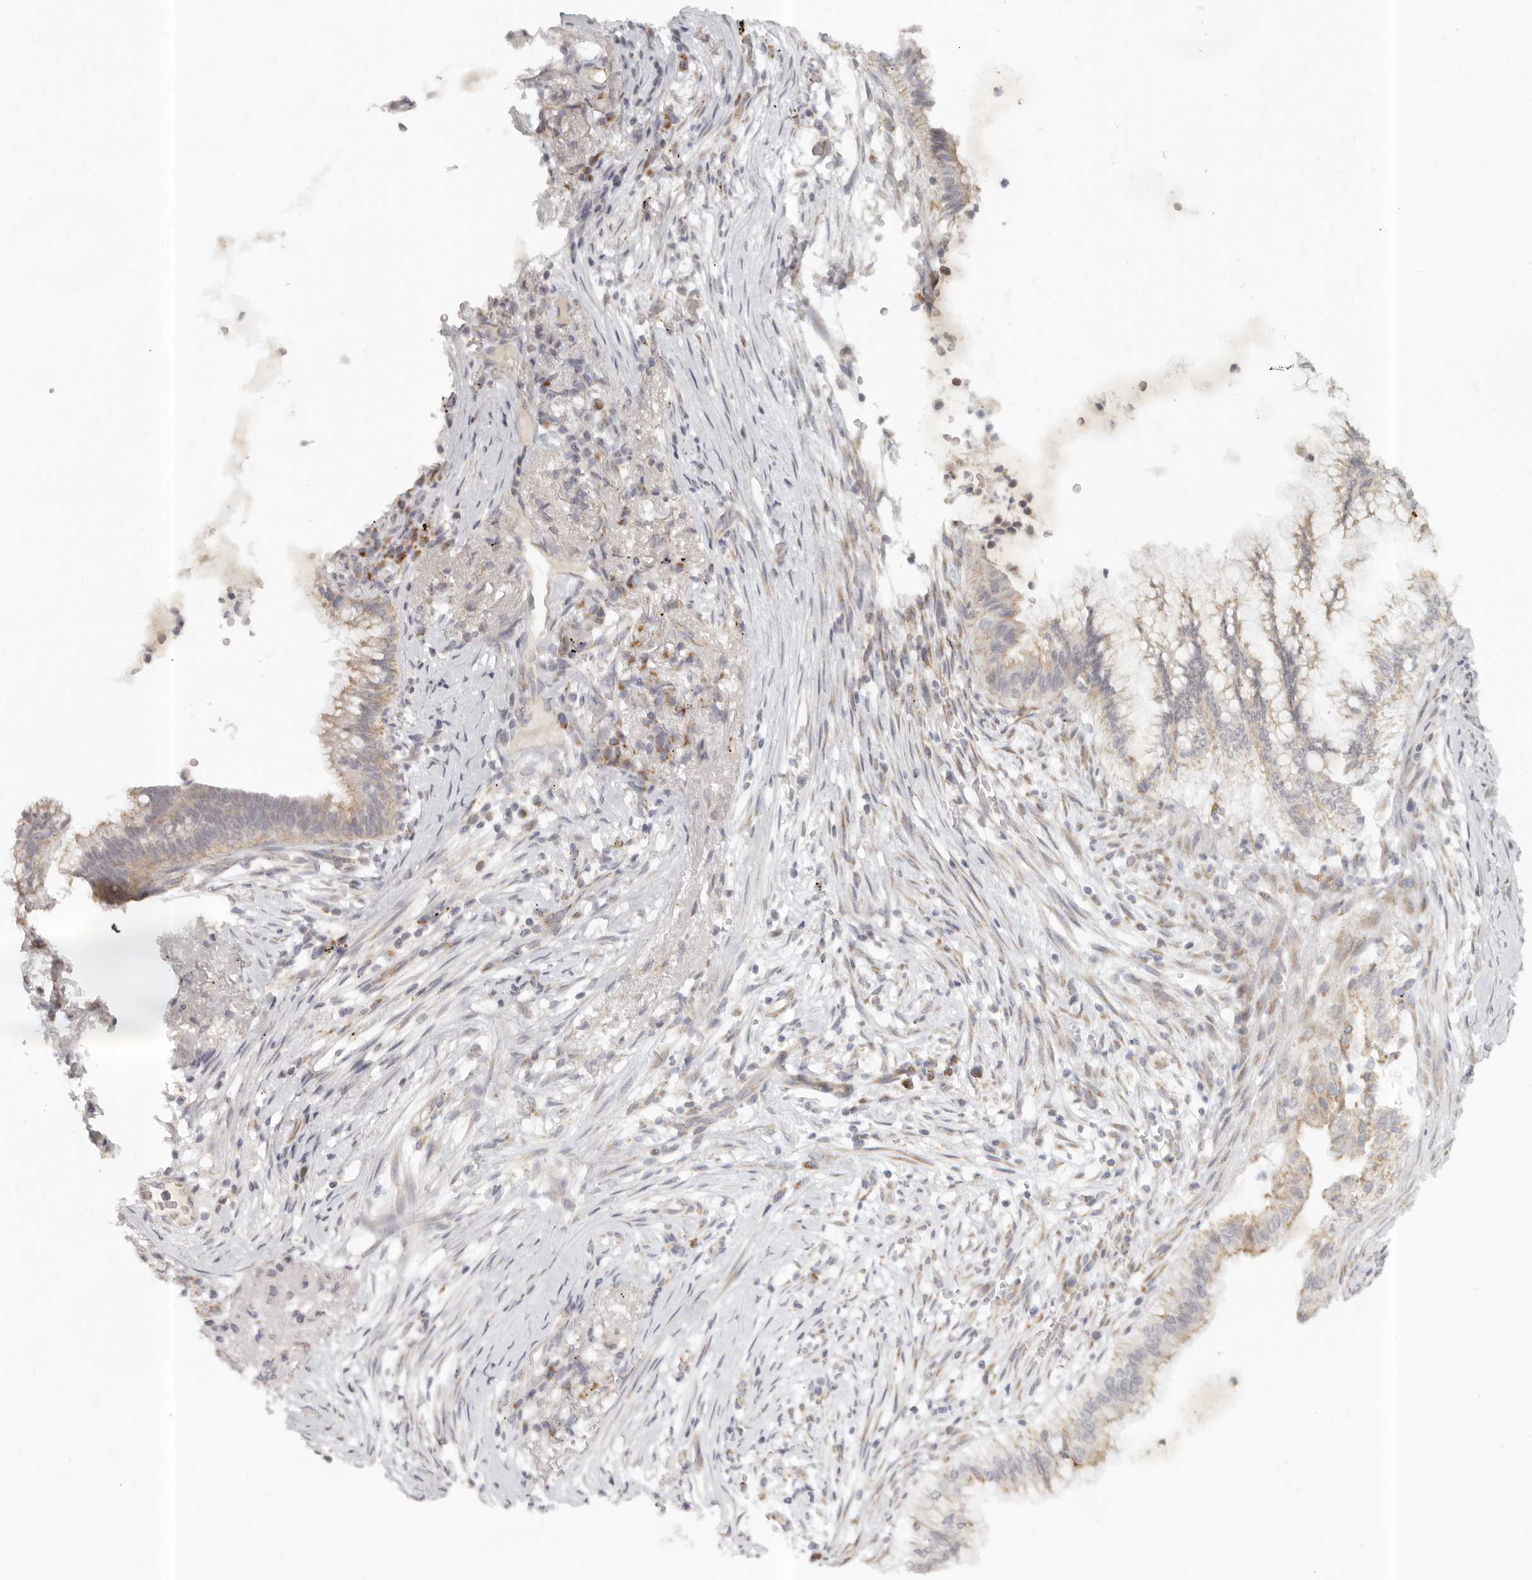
{"staining": {"intensity": "weak", "quantity": ">75%", "location": "cytoplasmic/membranous"}, "tissue": "lung cancer", "cell_type": "Tumor cells", "image_type": "cancer", "snomed": [{"axis": "morphology", "description": "Adenocarcinoma, NOS"}, {"axis": "topography", "description": "Lung"}], "caption": "Lung cancer tissue displays weak cytoplasmic/membranous staining in approximately >75% of tumor cells, visualized by immunohistochemistry.", "gene": "KDF1", "patient": {"sex": "female", "age": 70}}